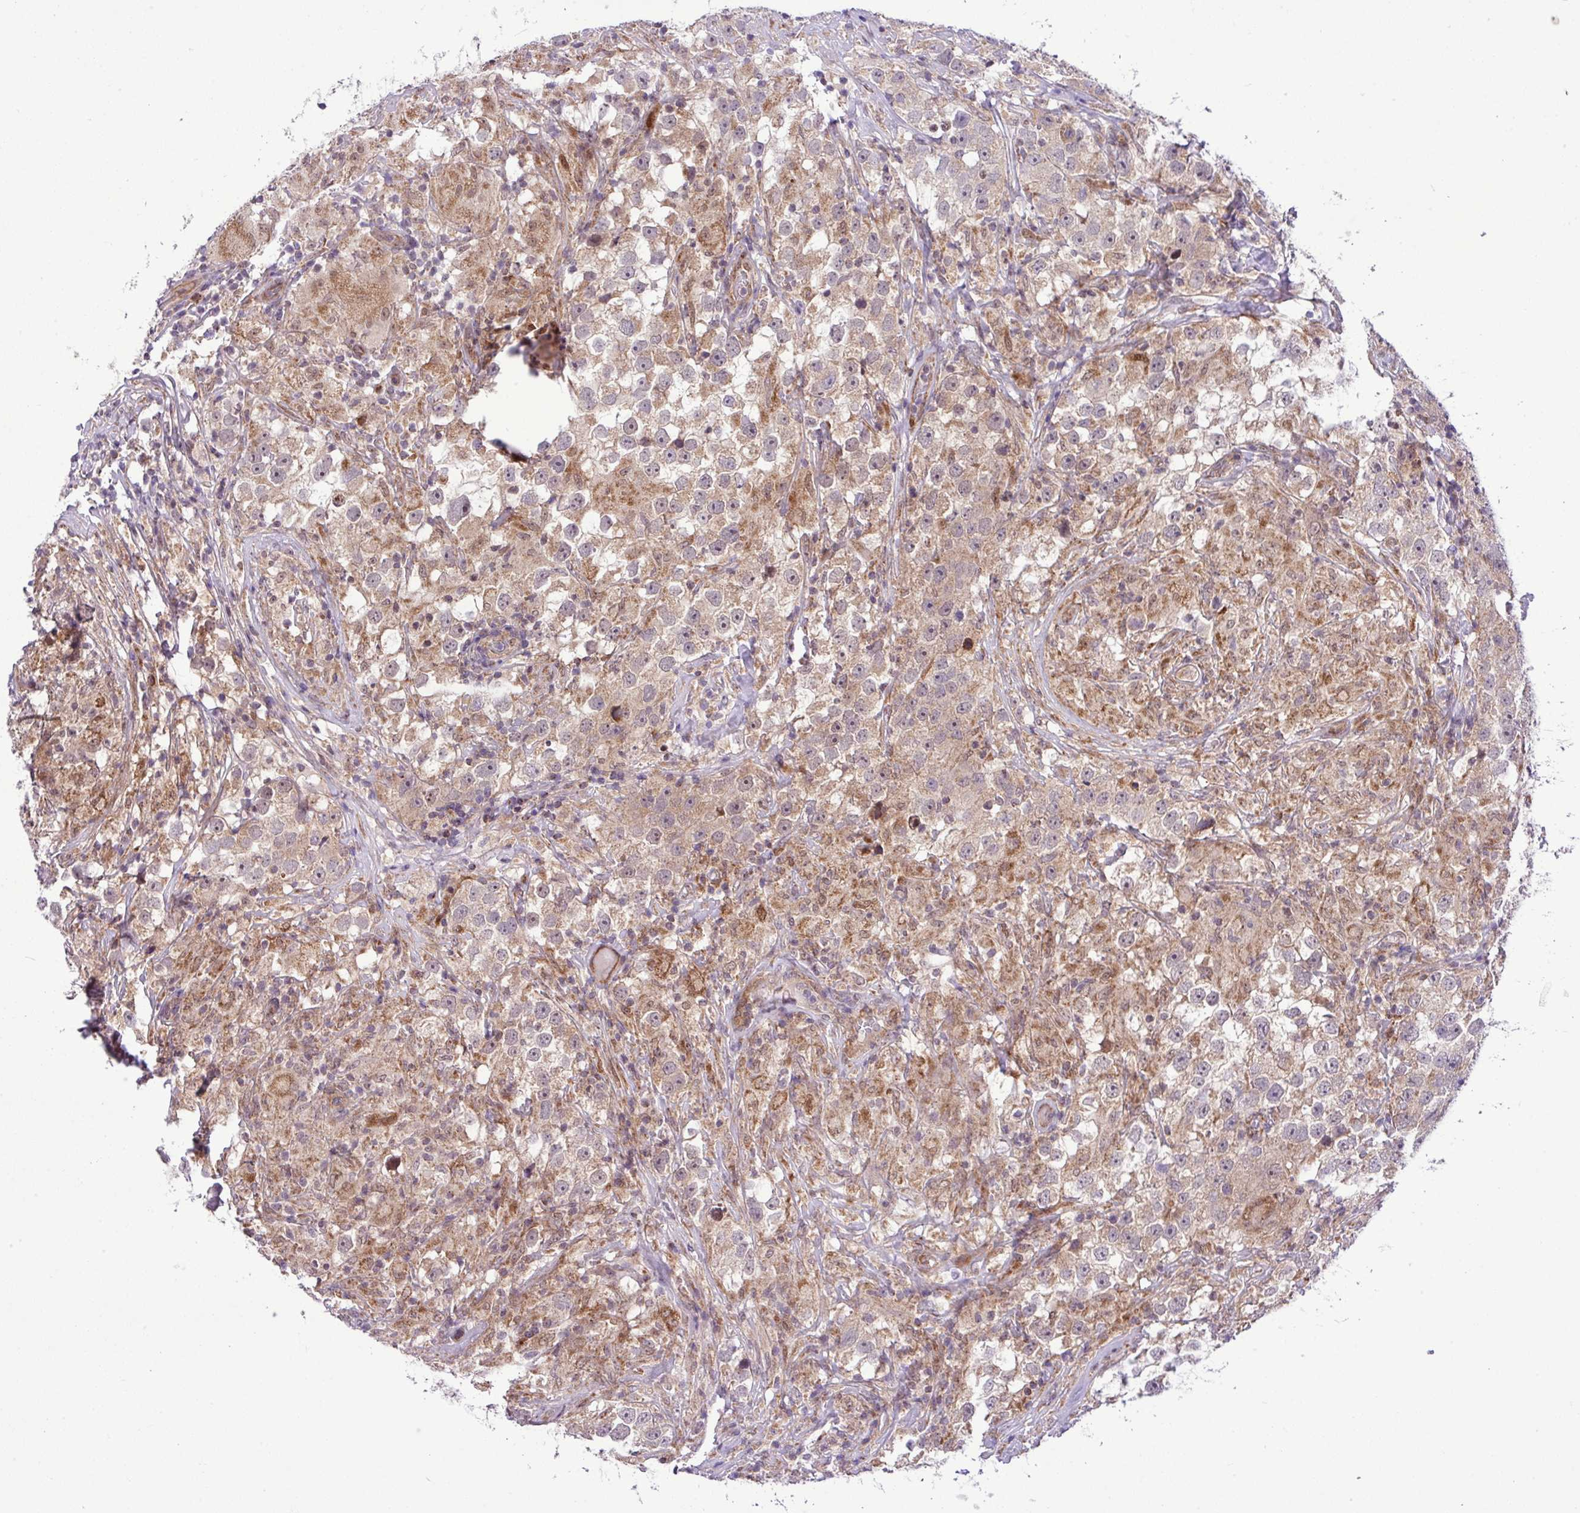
{"staining": {"intensity": "weak", "quantity": "25%-75%", "location": "cytoplasmic/membranous"}, "tissue": "testis cancer", "cell_type": "Tumor cells", "image_type": "cancer", "snomed": [{"axis": "morphology", "description": "Seminoma, NOS"}, {"axis": "topography", "description": "Testis"}], "caption": "This photomicrograph shows testis cancer stained with IHC to label a protein in brown. The cytoplasmic/membranous of tumor cells show weak positivity for the protein. Nuclei are counter-stained blue.", "gene": "B3GNT9", "patient": {"sex": "male", "age": 46}}